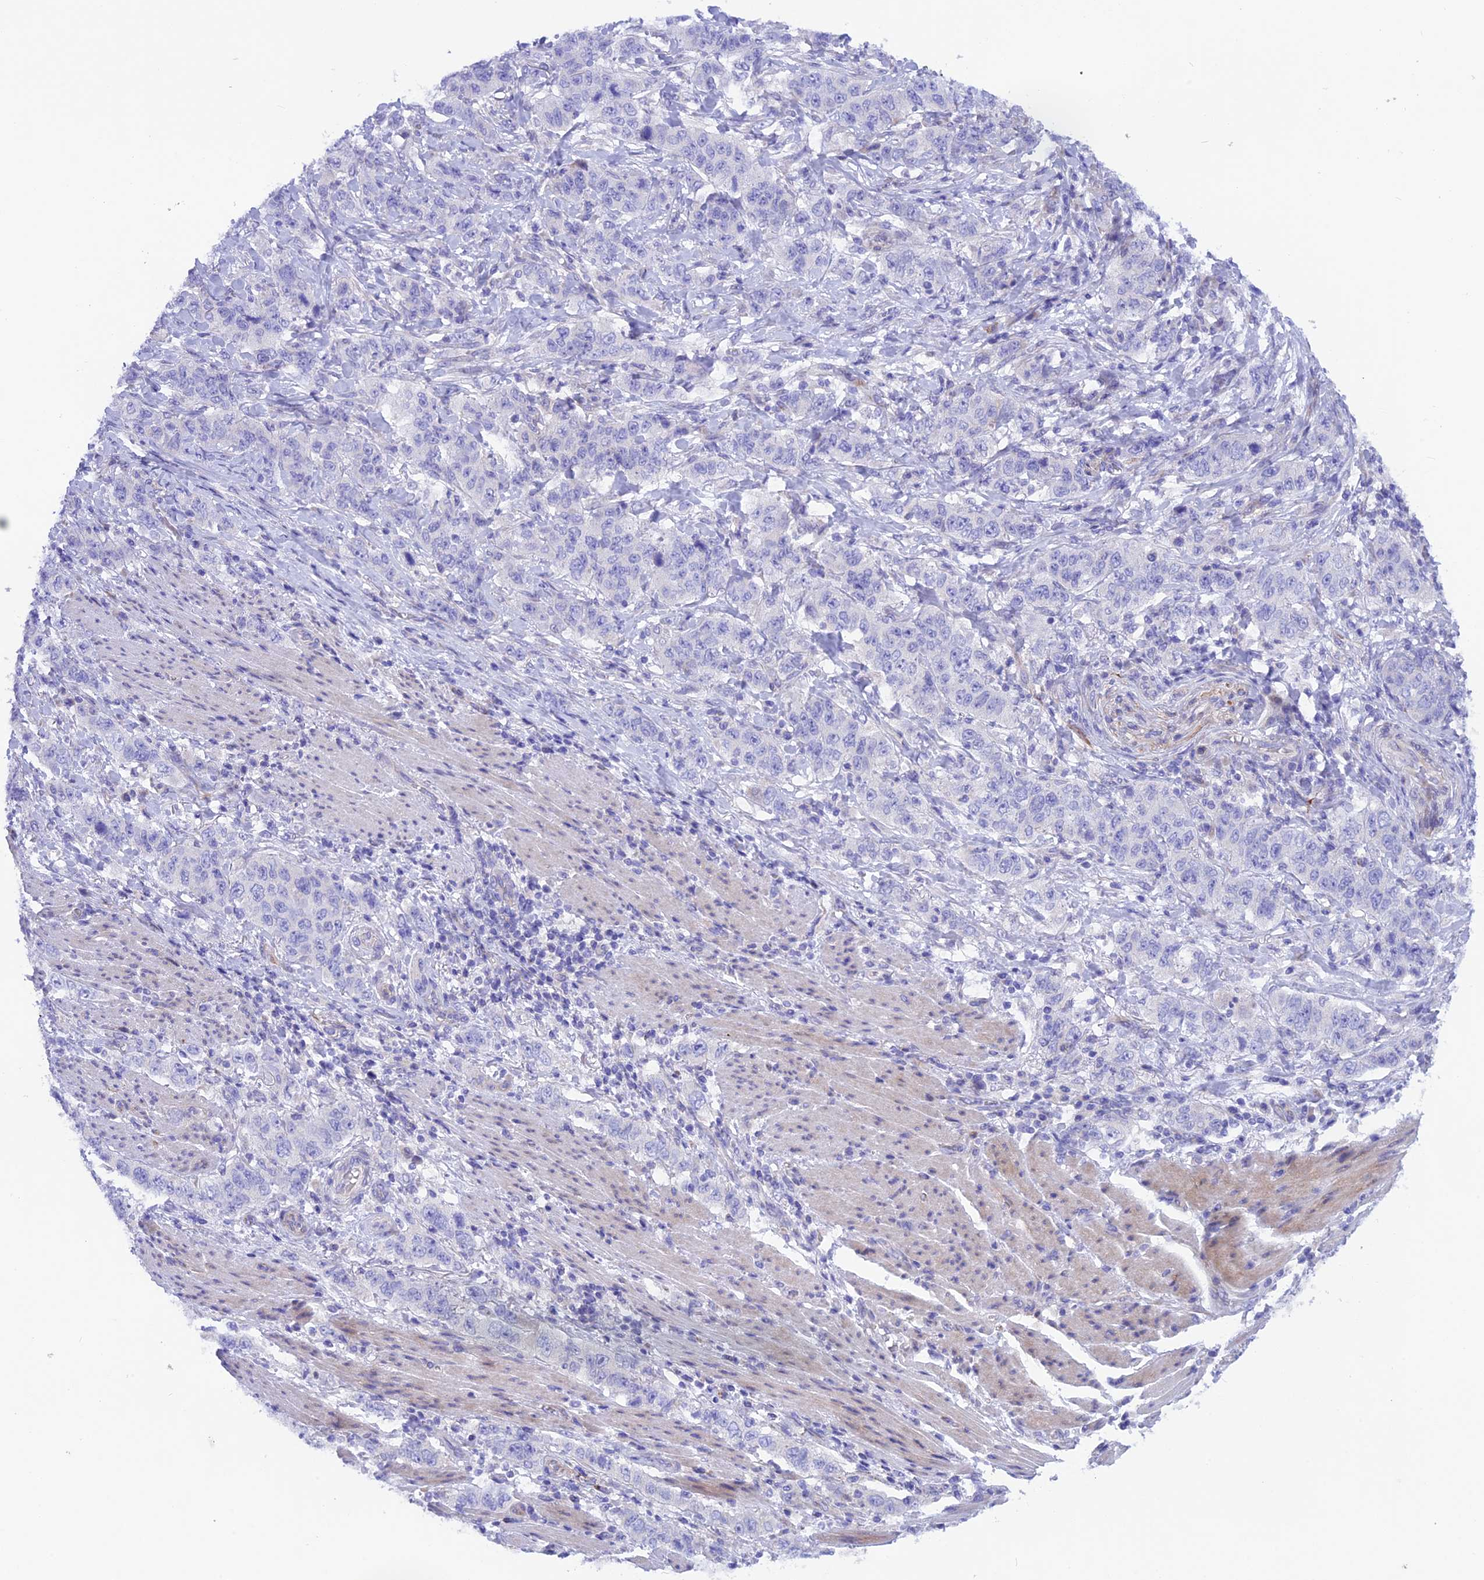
{"staining": {"intensity": "negative", "quantity": "none", "location": "none"}, "tissue": "stomach cancer", "cell_type": "Tumor cells", "image_type": "cancer", "snomed": [{"axis": "morphology", "description": "Adenocarcinoma, NOS"}, {"axis": "topography", "description": "Stomach"}], "caption": "Immunohistochemistry image of human adenocarcinoma (stomach) stained for a protein (brown), which exhibits no positivity in tumor cells.", "gene": "TMEM138", "patient": {"sex": "male", "age": 48}}